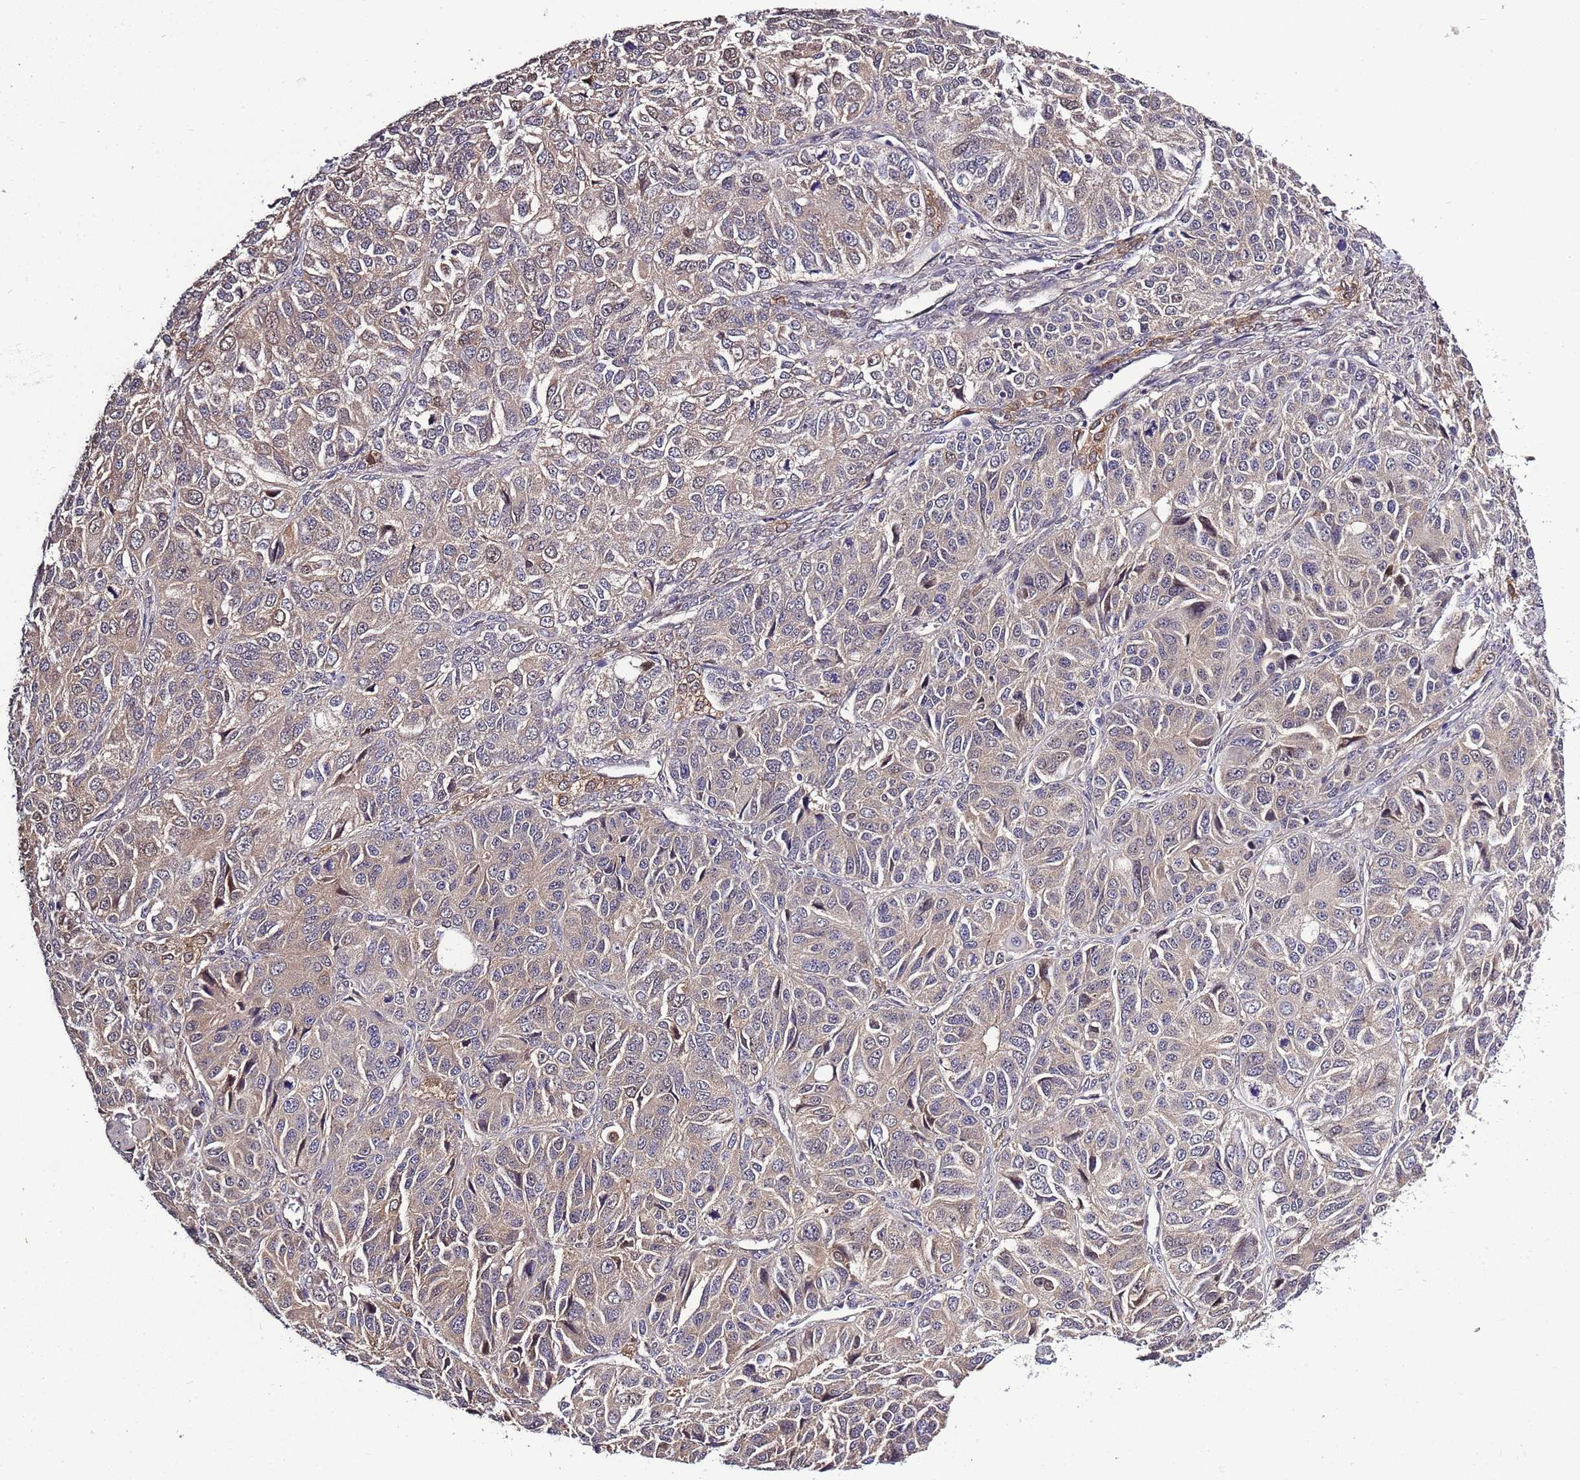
{"staining": {"intensity": "weak", "quantity": "25%-75%", "location": "cytoplasmic/membranous"}, "tissue": "ovarian cancer", "cell_type": "Tumor cells", "image_type": "cancer", "snomed": [{"axis": "morphology", "description": "Carcinoma, endometroid"}, {"axis": "topography", "description": "Ovary"}], "caption": "High-power microscopy captured an IHC histopathology image of ovarian cancer, revealing weak cytoplasmic/membranous staining in approximately 25%-75% of tumor cells. The protein is shown in brown color, while the nuclei are stained blue.", "gene": "ZNF665", "patient": {"sex": "female", "age": 51}}